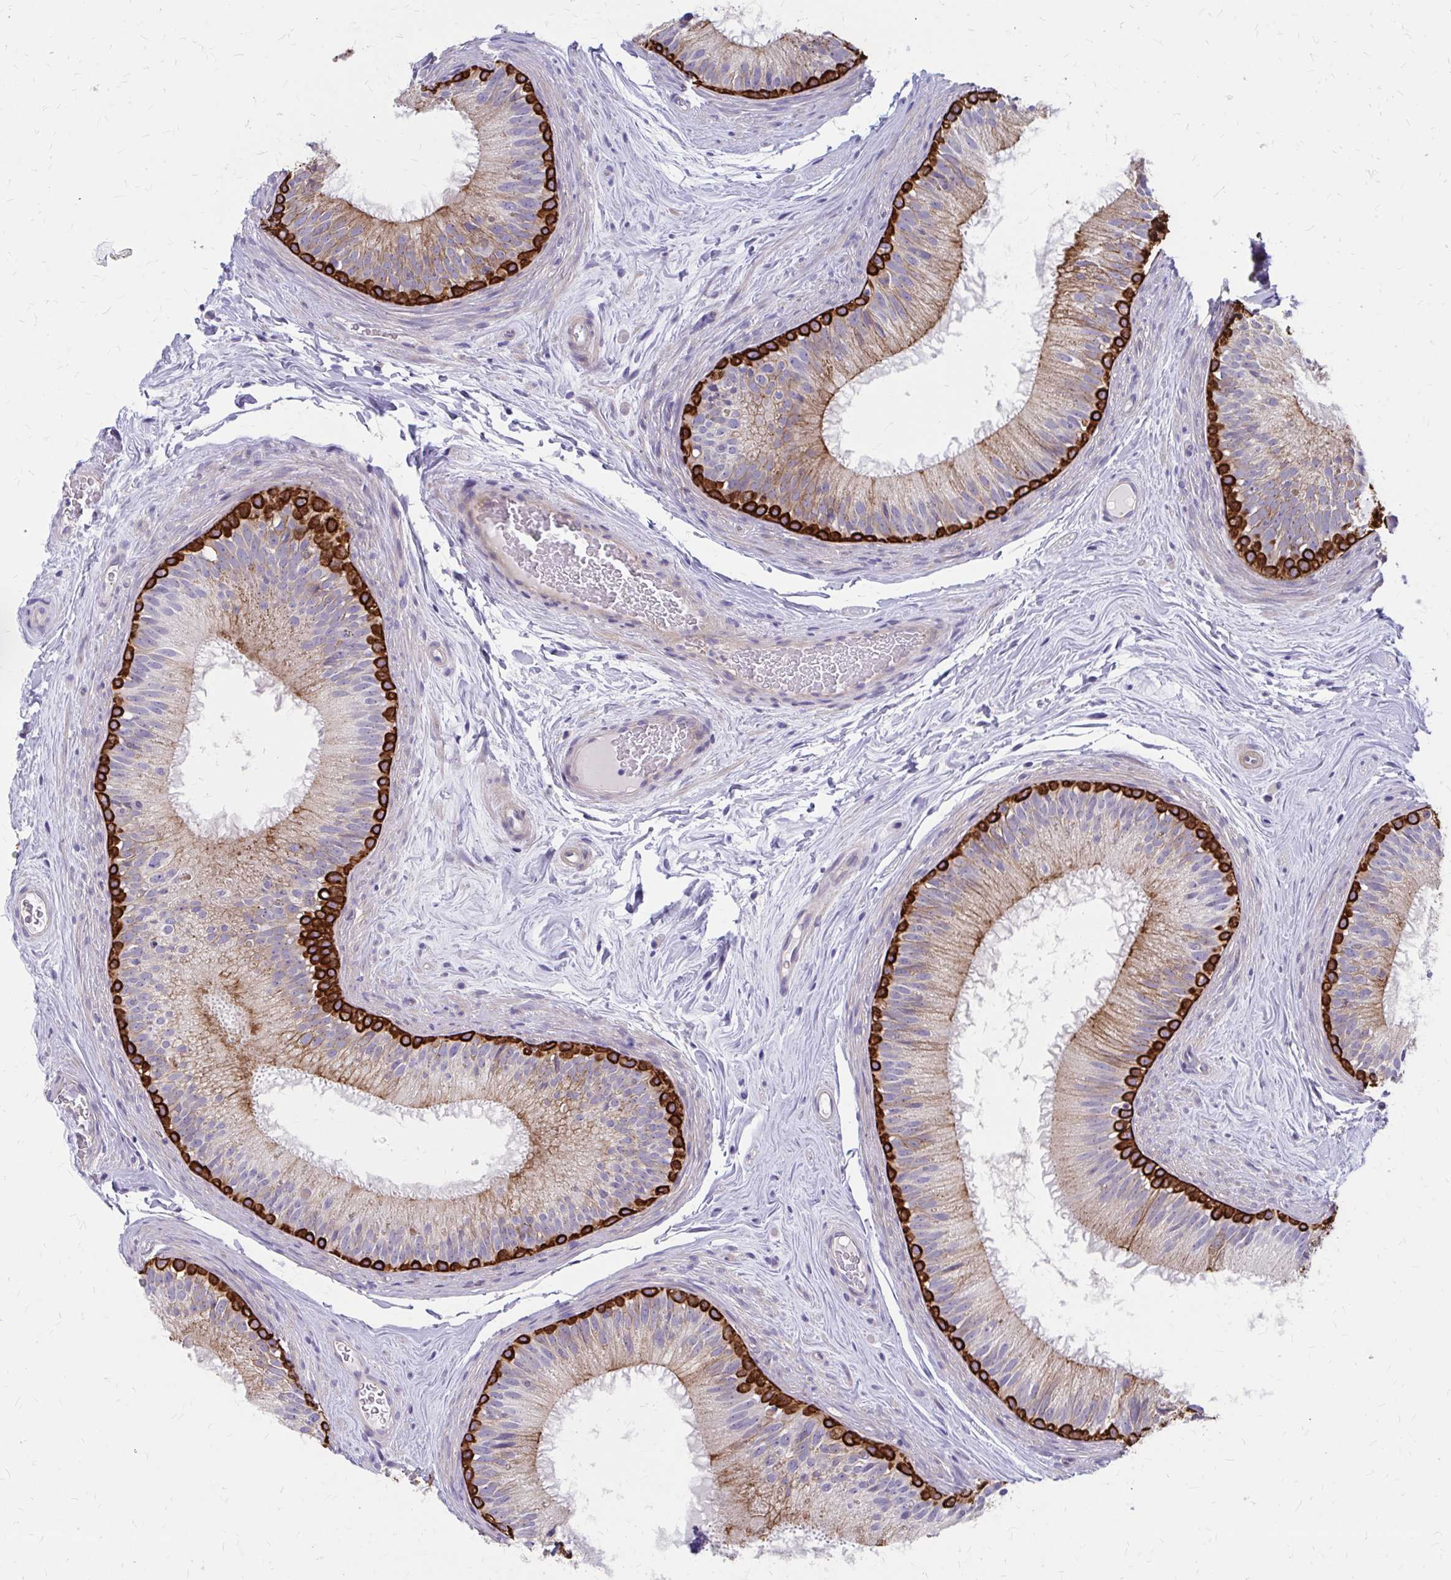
{"staining": {"intensity": "strong", "quantity": "<25%", "location": "cytoplasmic/membranous"}, "tissue": "epididymis", "cell_type": "Glandular cells", "image_type": "normal", "snomed": [{"axis": "morphology", "description": "Normal tissue, NOS"}, {"axis": "topography", "description": "Epididymis"}], "caption": "Immunohistochemistry (IHC) of normal human epididymis demonstrates medium levels of strong cytoplasmic/membranous positivity in approximately <25% of glandular cells.", "gene": "GLYATL2", "patient": {"sex": "male", "age": 44}}